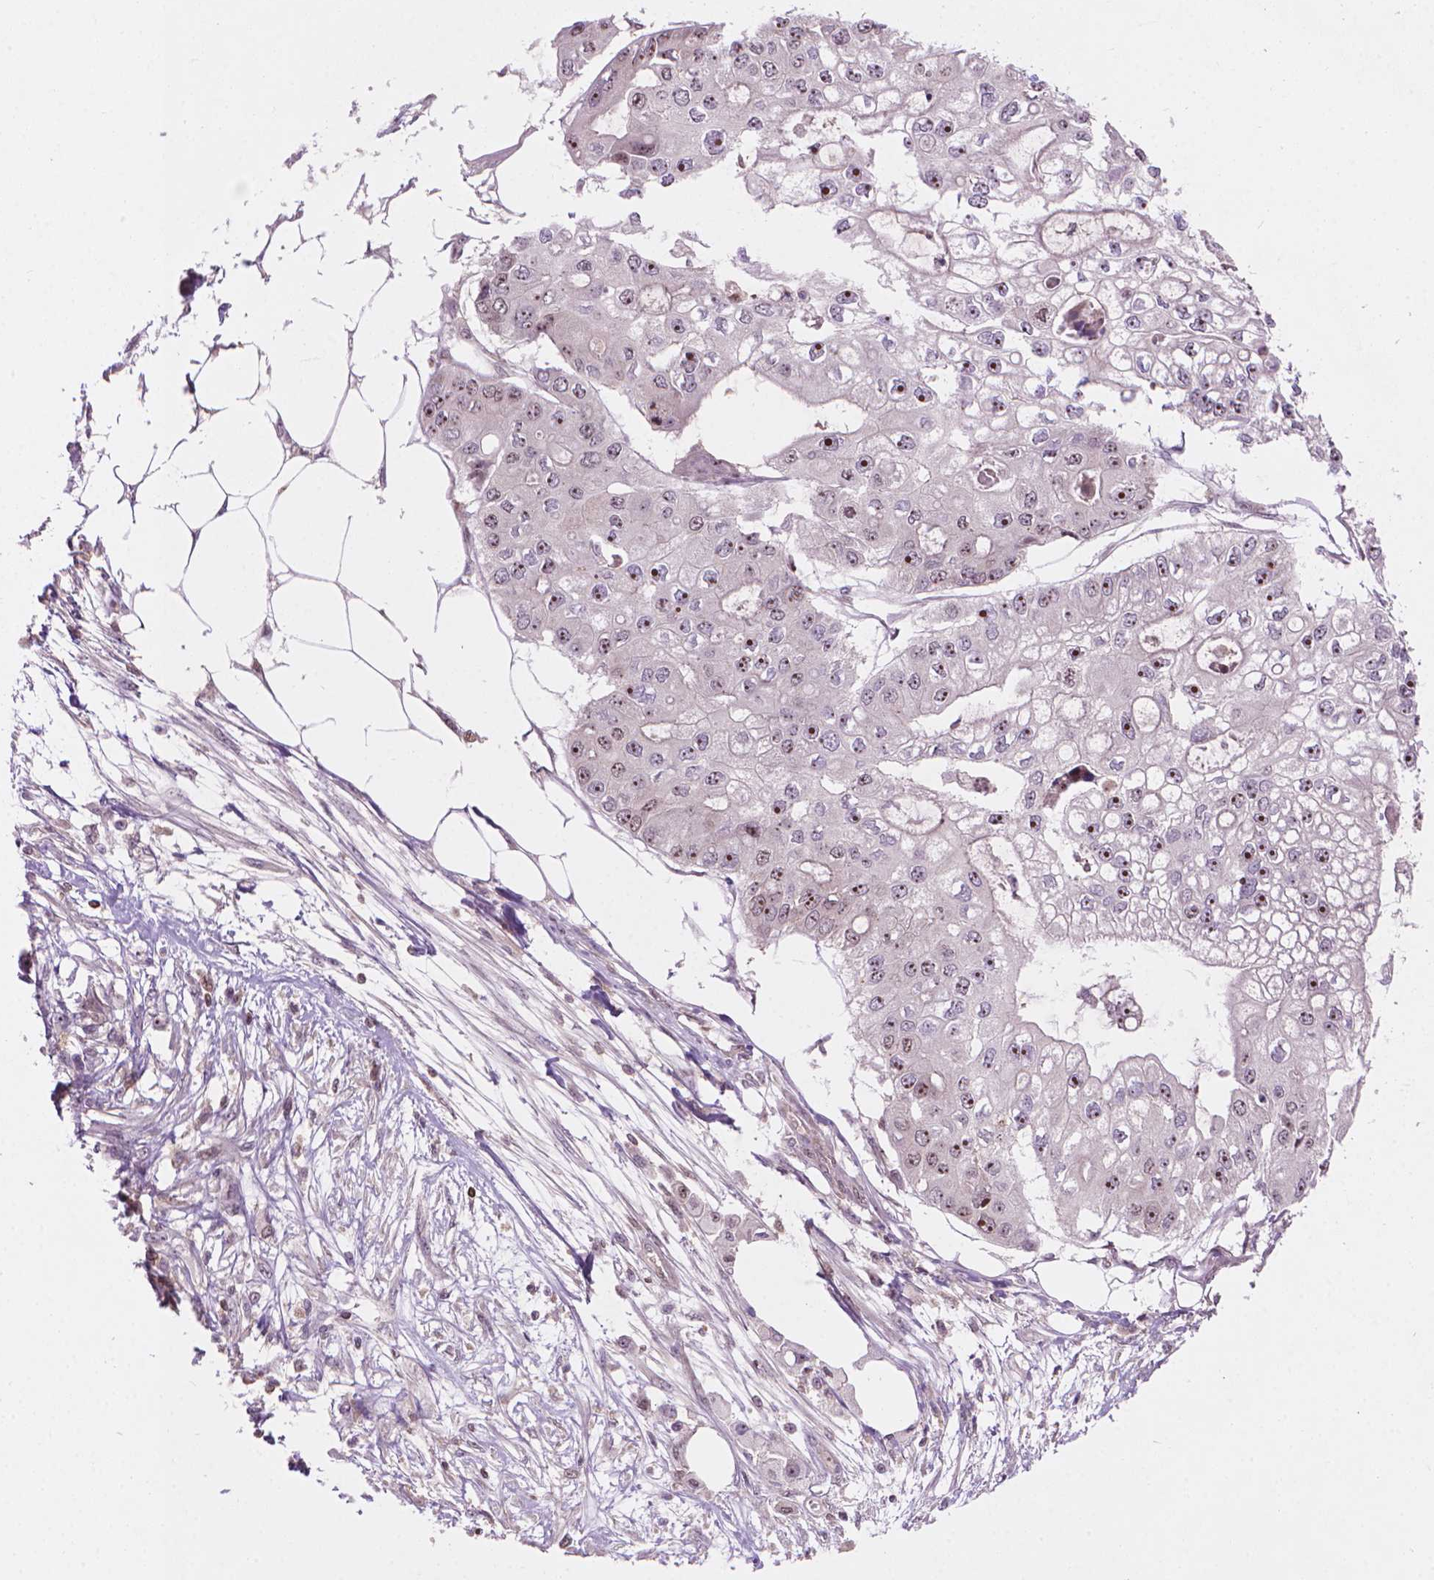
{"staining": {"intensity": "strong", "quantity": "25%-75%", "location": "nuclear"}, "tissue": "ovarian cancer", "cell_type": "Tumor cells", "image_type": "cancer", "snomed": [{"axis": "morphology", "description": "Cystadenocarcinoma, serous, NOS"}, {"axis": "topography", "description": "Ovary"}], "caption": "Strong nuclear protein staining is identified in about 25%-75% of tumor cells in serous cystadenocarcinoma (ovarian).", "gene": "SMC2", "patient": {"sex": "female", "age": 56}}